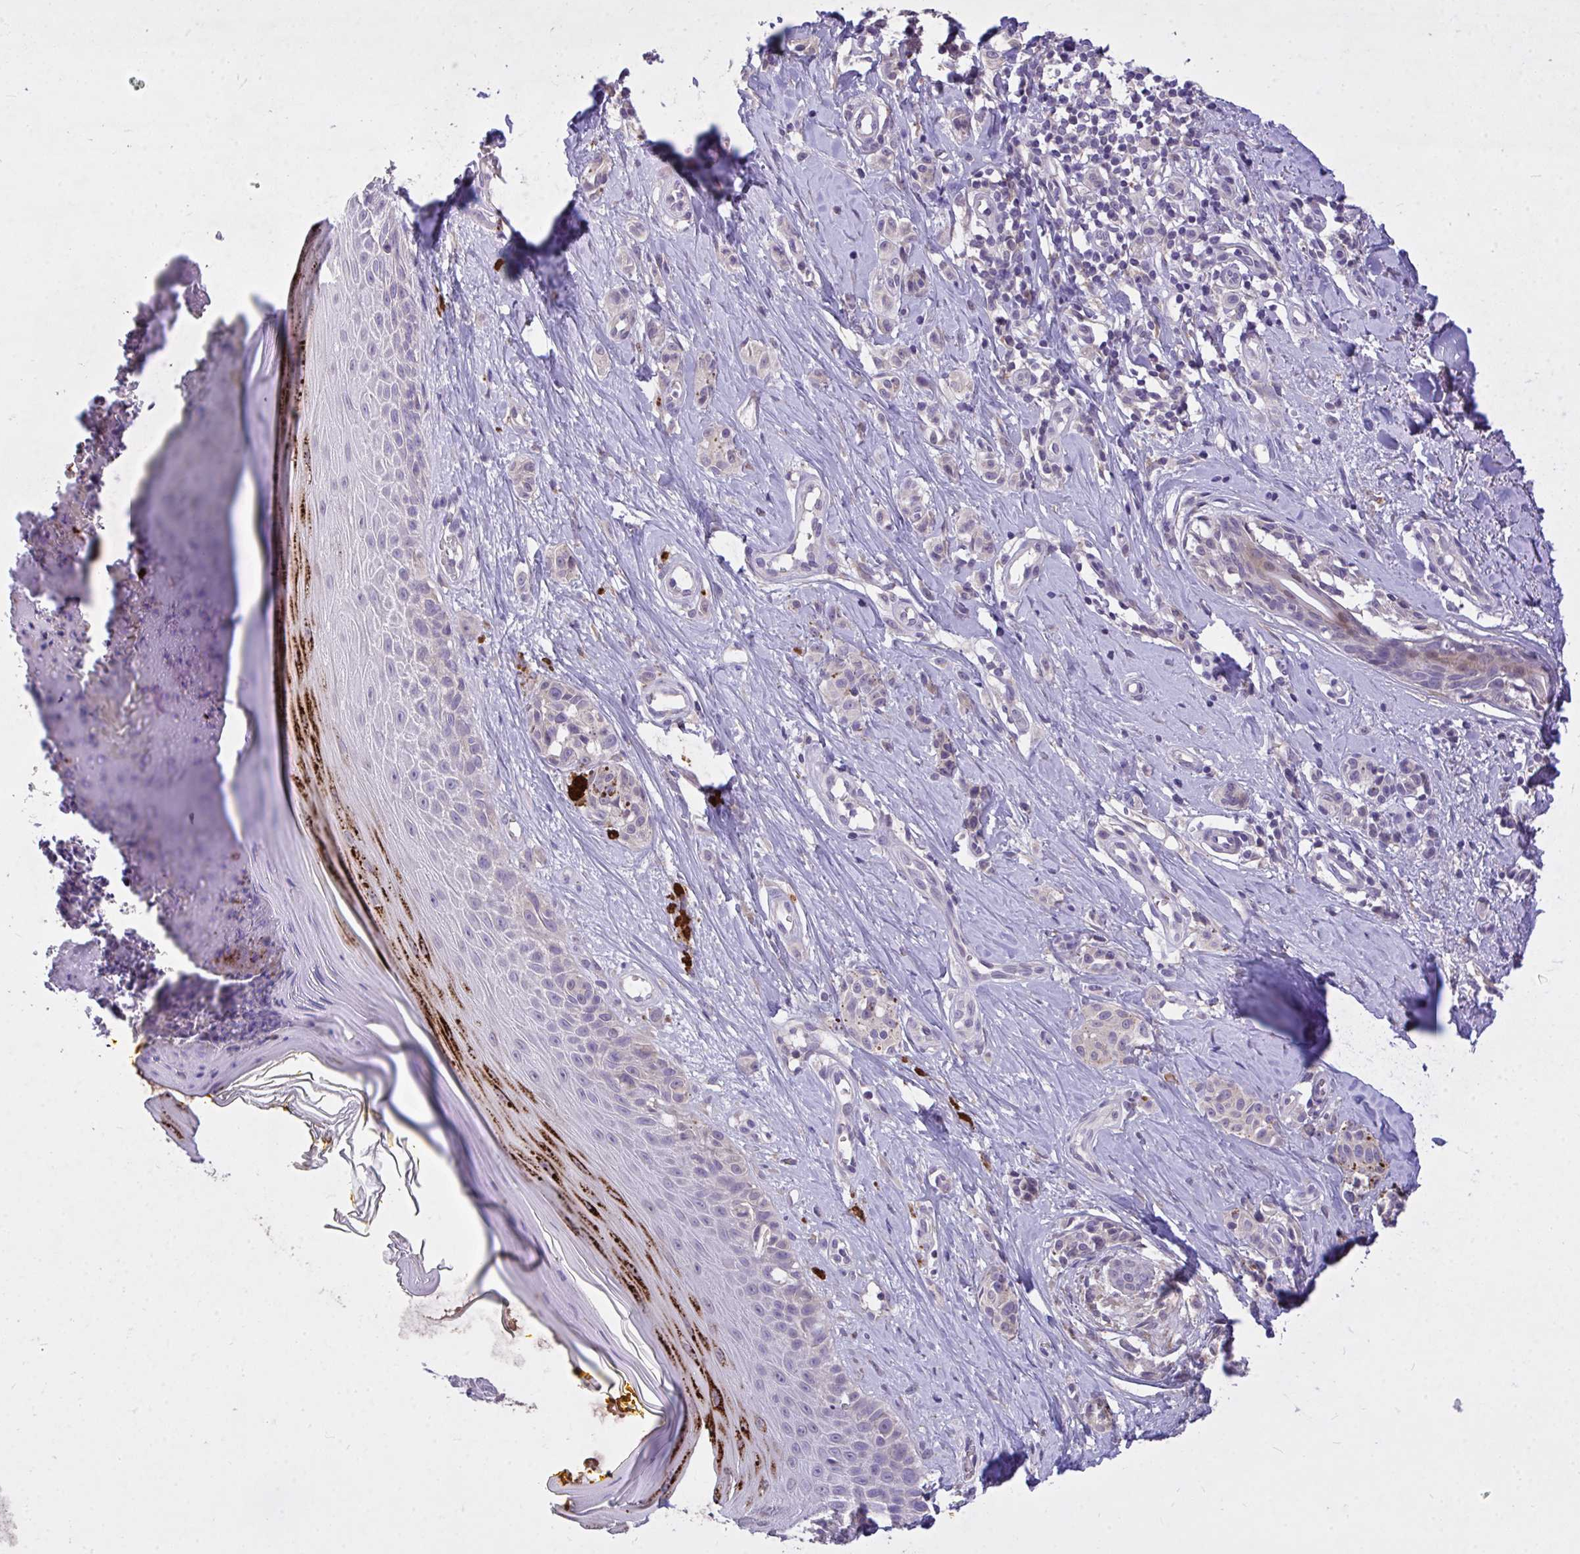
{"staining": {"intensity": "negative", "quantity": "none", "location": "none"}, "tissue": "melanoma", "cell_type": "Tumor cells", "image_type": "cancer", "snomed": [{"axis": "morphology", "description": "Malignant melanoma, NOS"}, {"axis": "topography", "description": "Skin"}], "caption": "Melanoma stained for a protein using immunohistochemistry (IHC) shows no staining tumor cells.", "gene": "MPC2", "patient": {"sex": "male", "age": 74}}